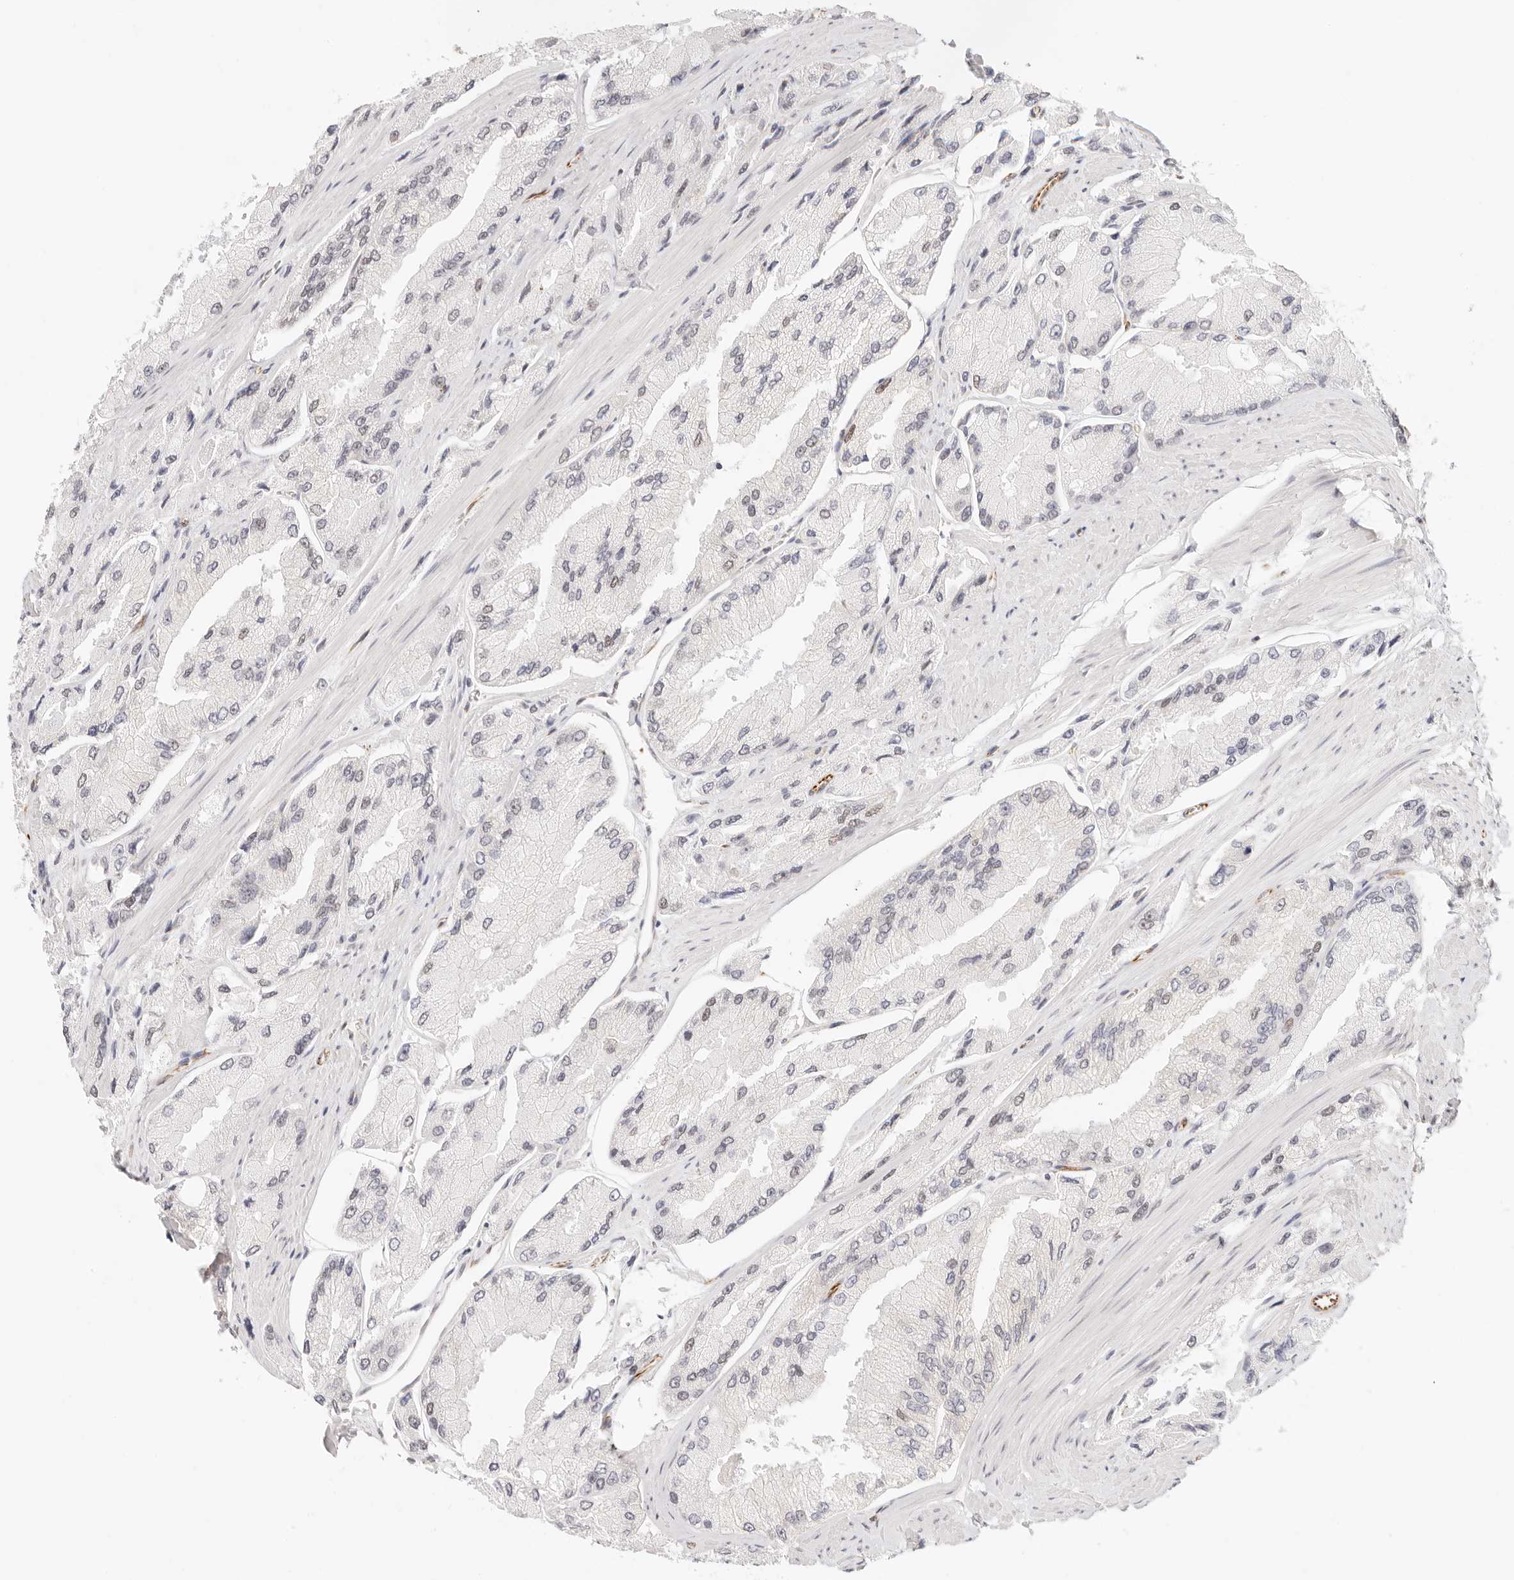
{"staining": {"intensity": "negative", "quantity": "none", "location": "none"}, "tissue": "prostate cancer", "cell_type": "Tumor cells", "image_type": "cancer", "snomed": [{"axis": "morphology", "description": "Adenocarcinoma, High grade"}, {"axis": "topography", "description": "Prostate"}], "caption": "Immunohistochemistry (IHC) image of human high-grade adenocarcinoma (prostate) stained for a protein (brown), which shows no positivity in tumor cells. (Stains: DAB (3,3'-diaminobenzidine) immunohistochemistry (IHC) with hematoxylin counter stain, Microscopy: brightfield microscopy at high magnification).", "gene": "ZC3H11A", "patient": {"sex": "male", "age": 58}}